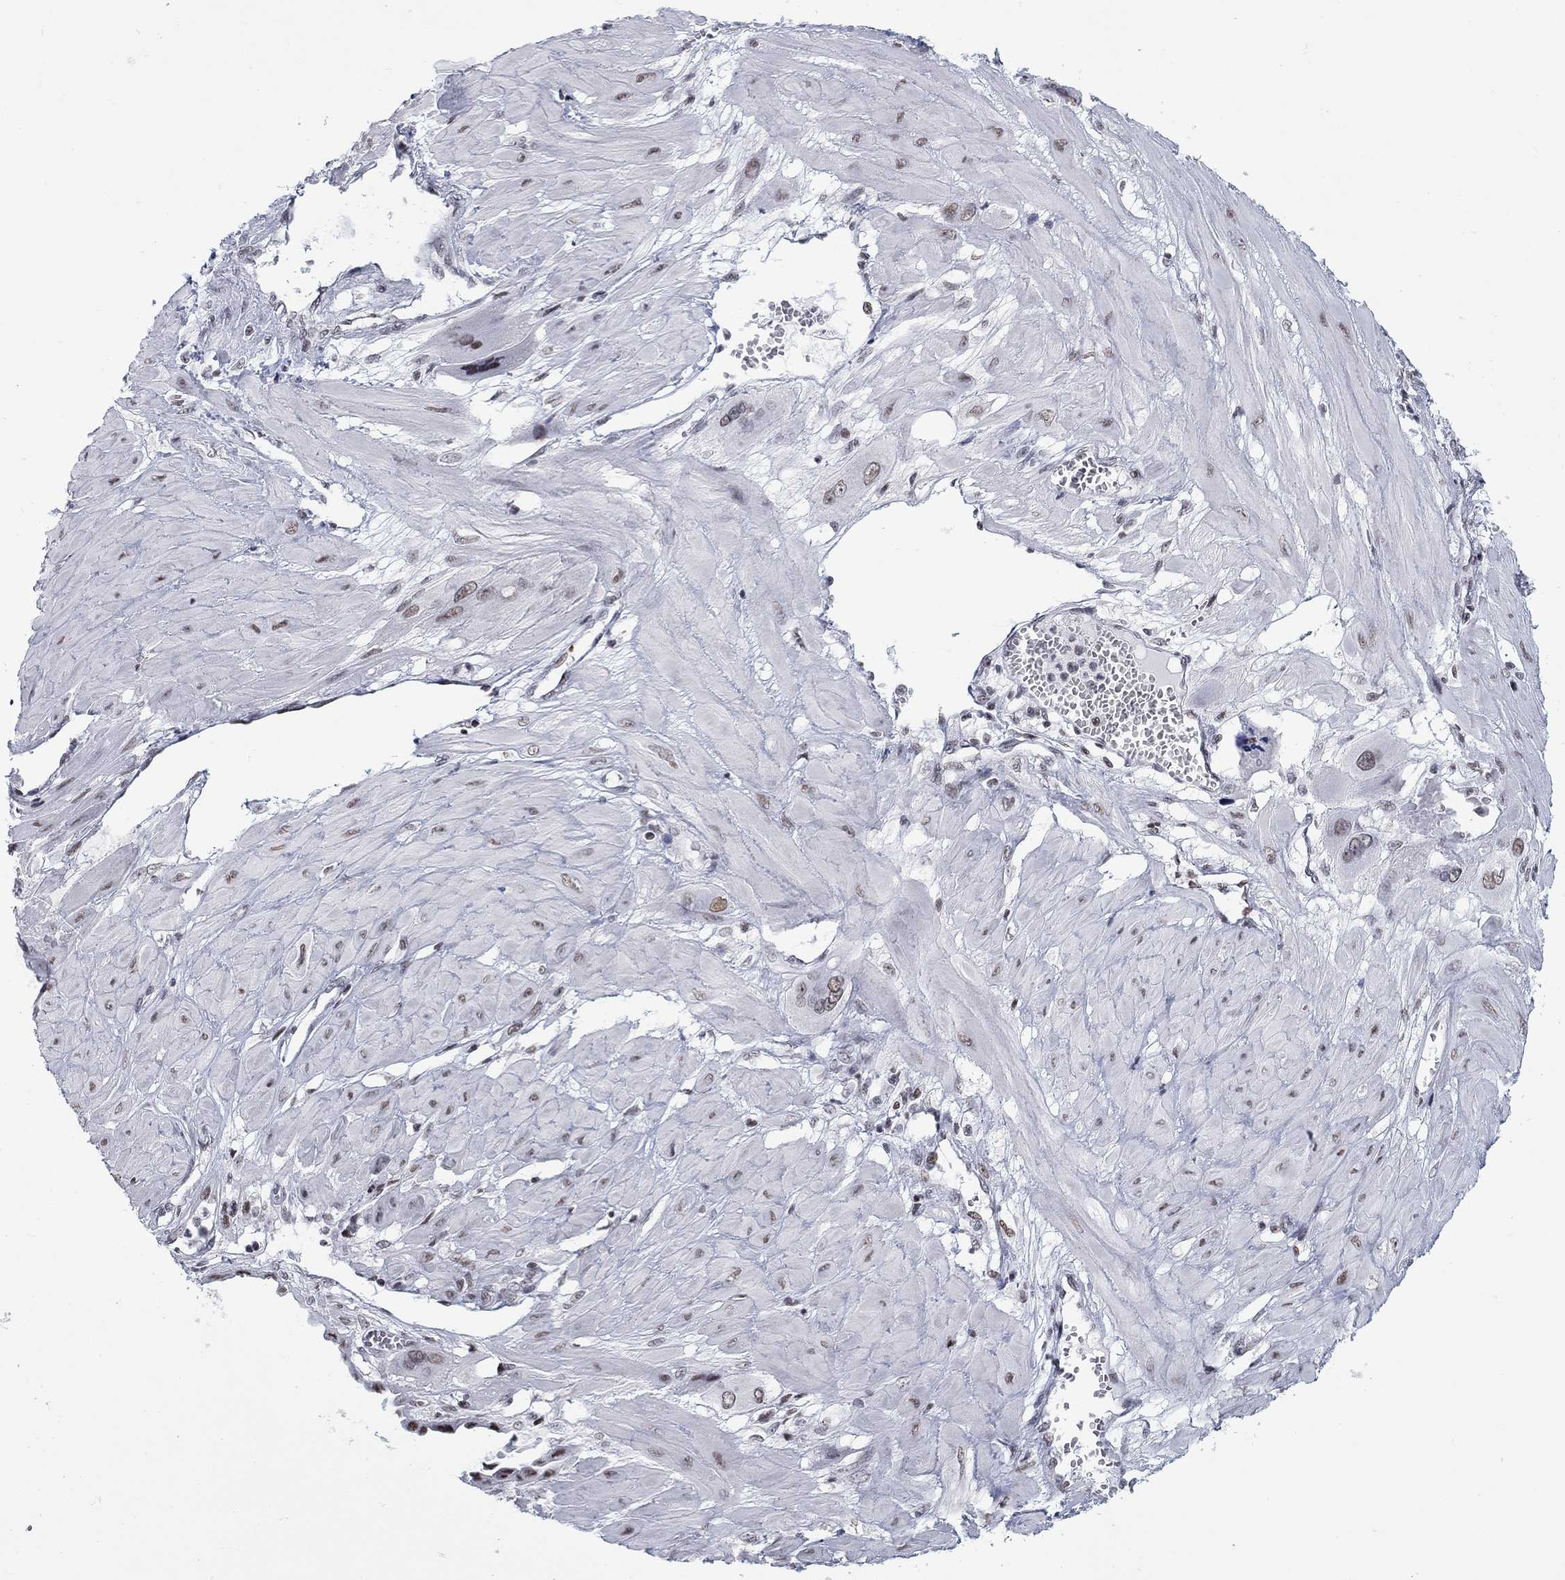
{"staining": {"intensity": "weak", "quantity": "25%-75%", "location": "nuclear"}, "tissue": "cervical cancer", "cell_type": "Tumor cells", "image_type": "cancer", "snomed": [{"axis": "morphology", "description": "Squamous cell carcinoma, NOS"}, {"axis": "topography", "description": "Cervix"}], "caption": "A micrograph of human squamous cell carcinoma (cervical) stained for a protein shows weak nuclear brown staining in tumor cells. The staining is performed using DAB (3,3'-diaminobenzidine) brown chromogen to label protein expression. The nuclei are counter-stained blue using hematoxylin.", "gene": "NPAS3", "patient": {"sex": "female", "age": 34}}